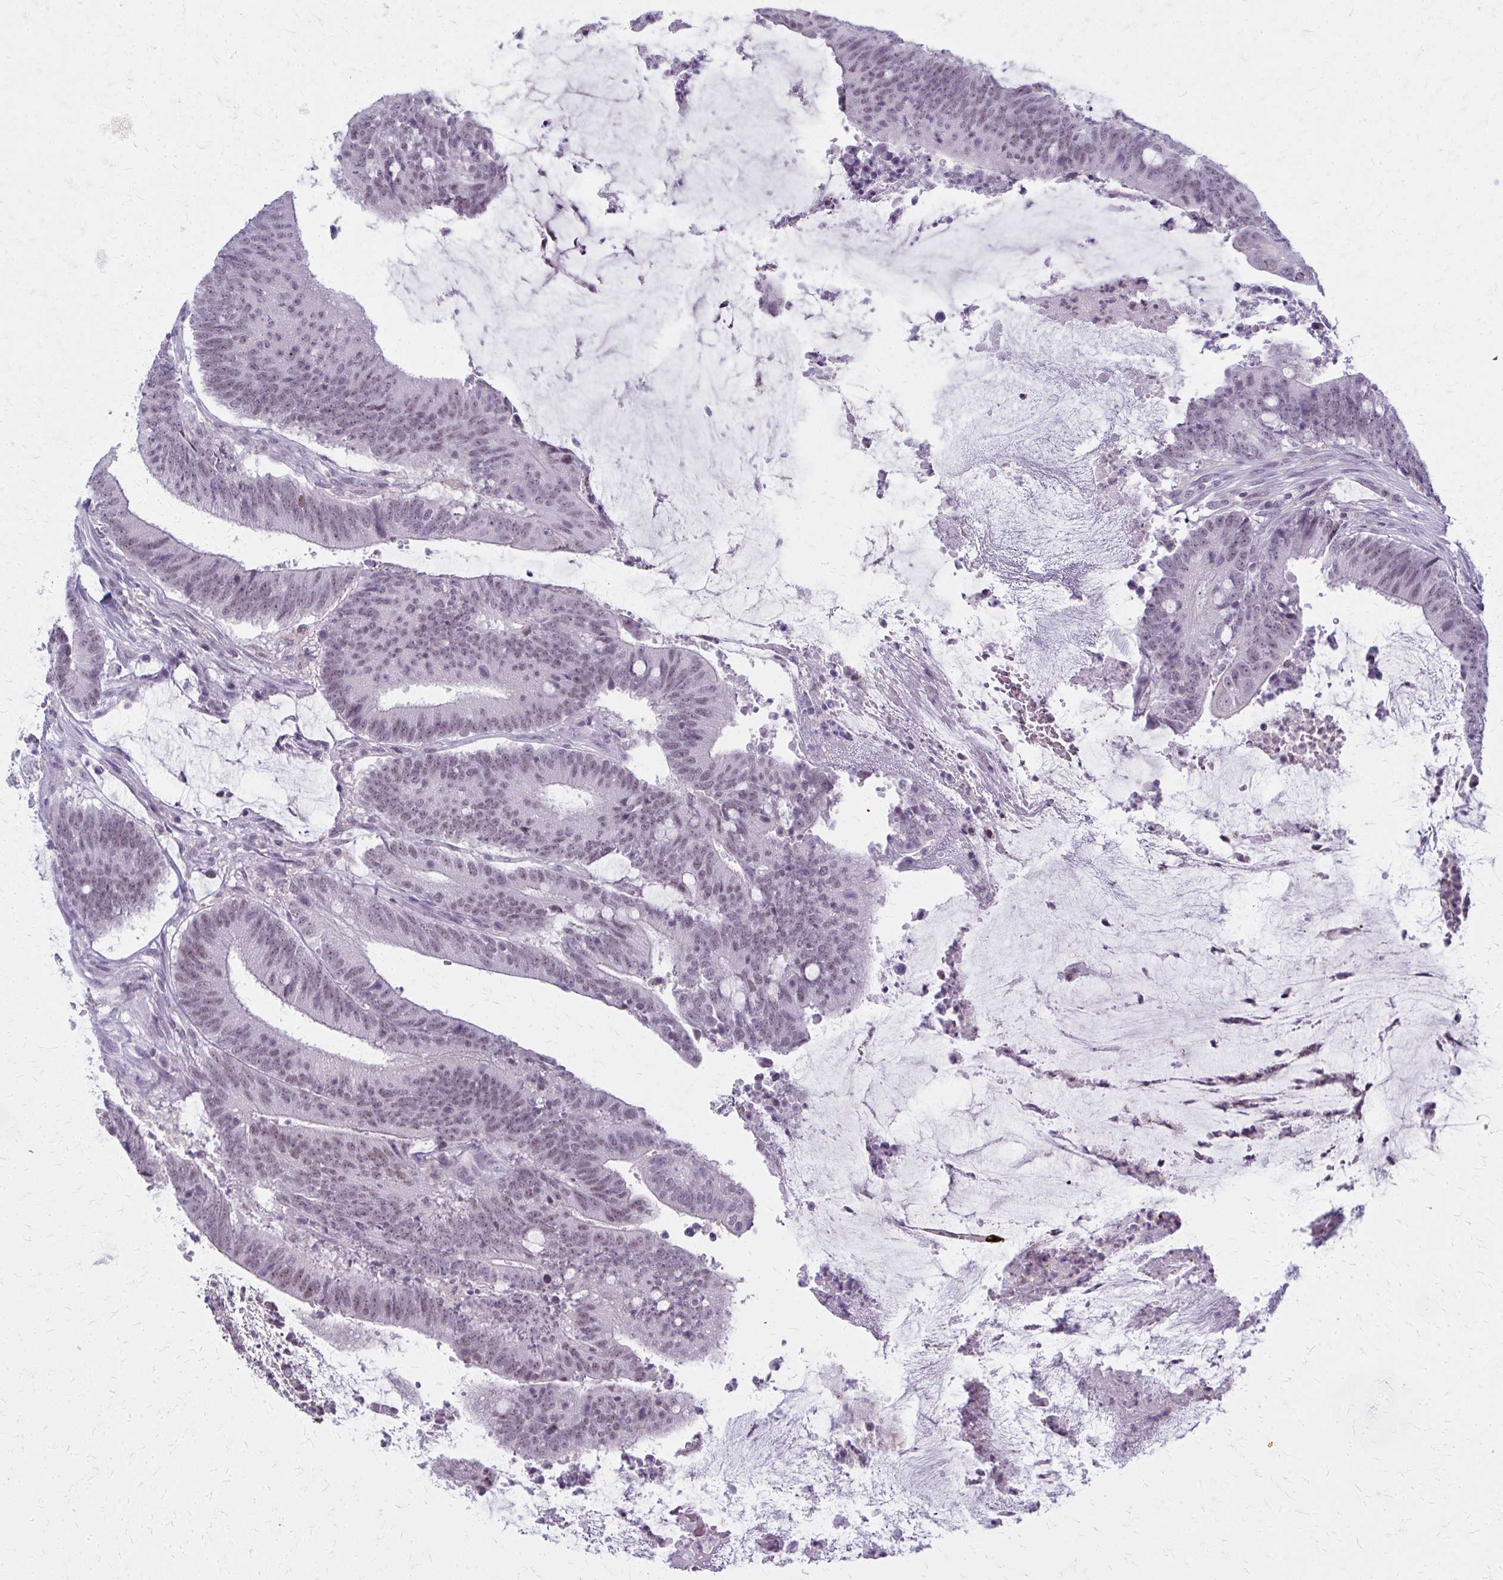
{"staining": {"intensity": "weak", "quantity": "<25%", "location": "nuclear"}, "tissue": "colorectal cancer", "cell_type": "Tumor cells", "image_type": "cancer", "snomed": [{"axis": "morphology", "description": "Adenocarcinoma, NOS"}, {"axis": "topography", "description": "Colon"}], "caption": "IHC photomicrograph of neoplastic tissue: human colorectal cancer stained with DAB demonstrates no significant protein expression in tumor cells.", "gene": "CASQ2", "patient": {"sex": "female", "age": 43}}